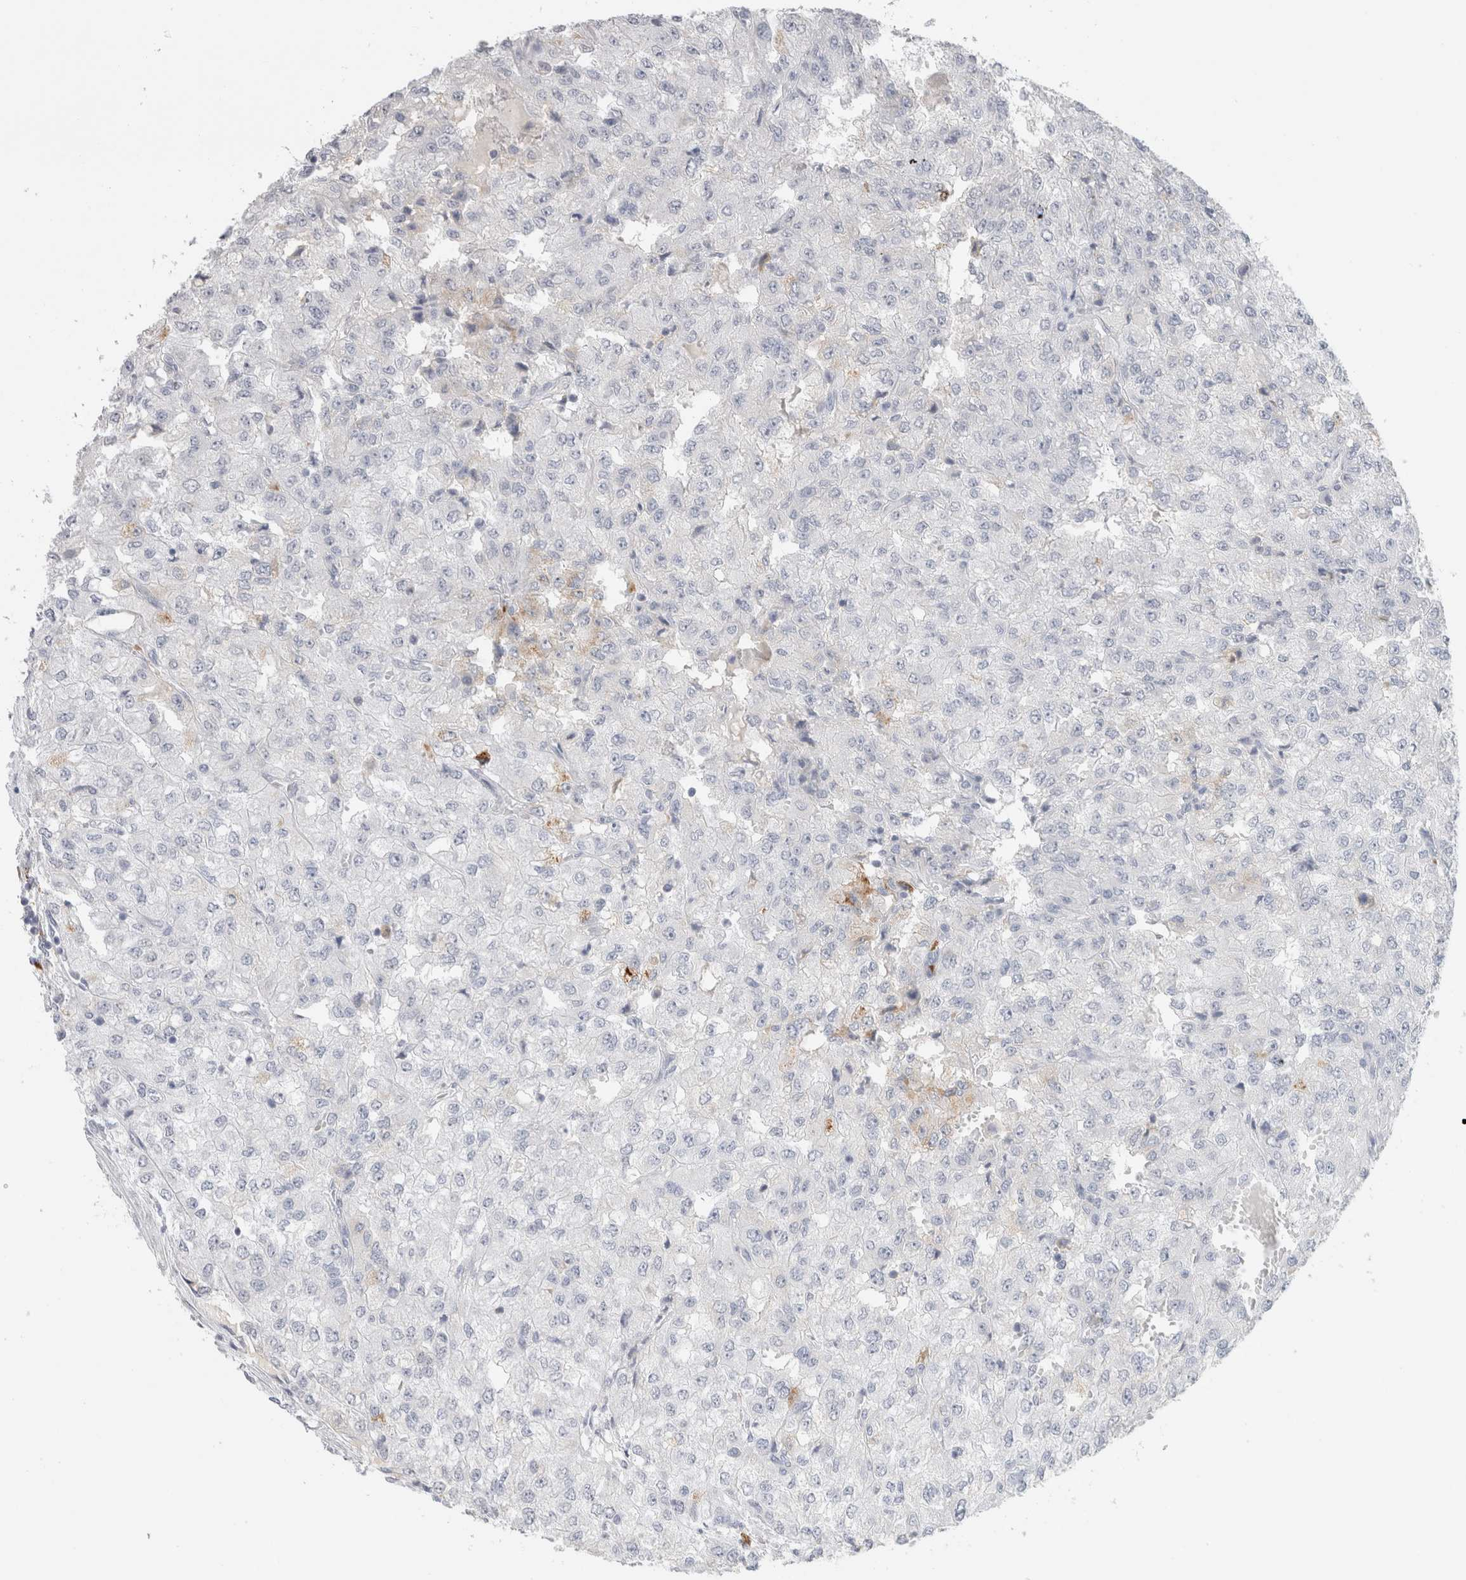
{"staining": {"intensity": "negative", "quantity": "none", "location": "none"}, "tissue": "renal cancer", "cell_type": "Tumor cells", "image_type": "cancer", "snomed": [{"axis": "morphology", "description": "Adenocarcinoma, NOS"}, {"axis": "topography", "description": "Kidney"}], "caption": "Tumor cells are negative for protein expression in human renal adenocarcinoma.", "gene": "LAMP3", "patient": {"sex": "female", "age": 54}}